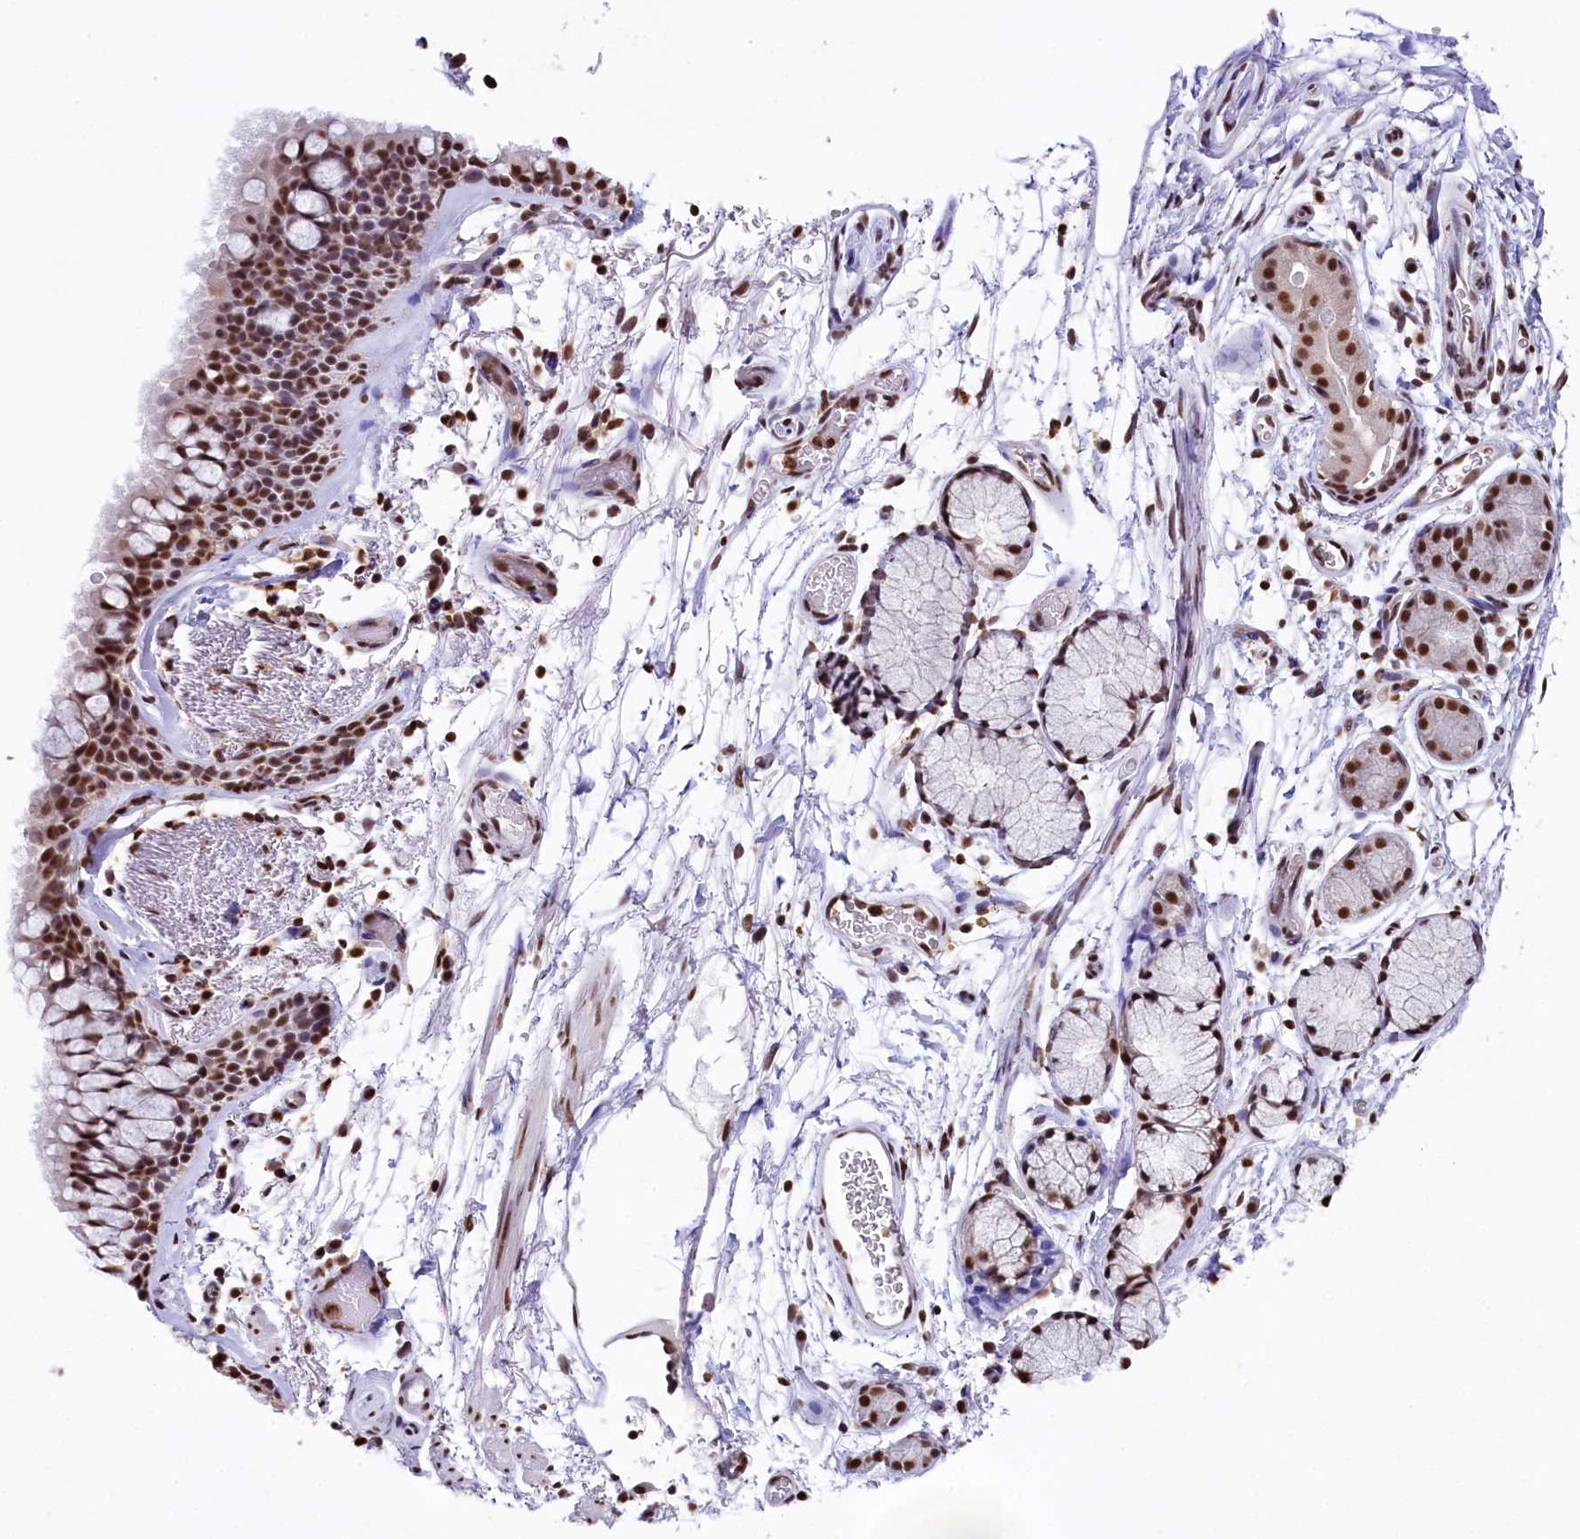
{"staining": {"intensity": "strong", "quantity": ">75%", "location": "nuclear"}, "tissue": "bronchus", "cell_type": "Respiratory epithelial cells", "image_type": "normal", "snomed": [{"axis": "morphology", "description": "Normal tissue, NOS"}, {"axis": "topography", "description": "Bronchus"}], "caption": "Benign bronchus displays strong nuclear staining in approximately >75% of respiratory epithelial cells (DAB (3,3'-diaminobenzidine) = brown stain, brightfield microscopy at high magnification)..", "gene": "SNRPD2", "patient": {"sex": "male", "age": 65}}